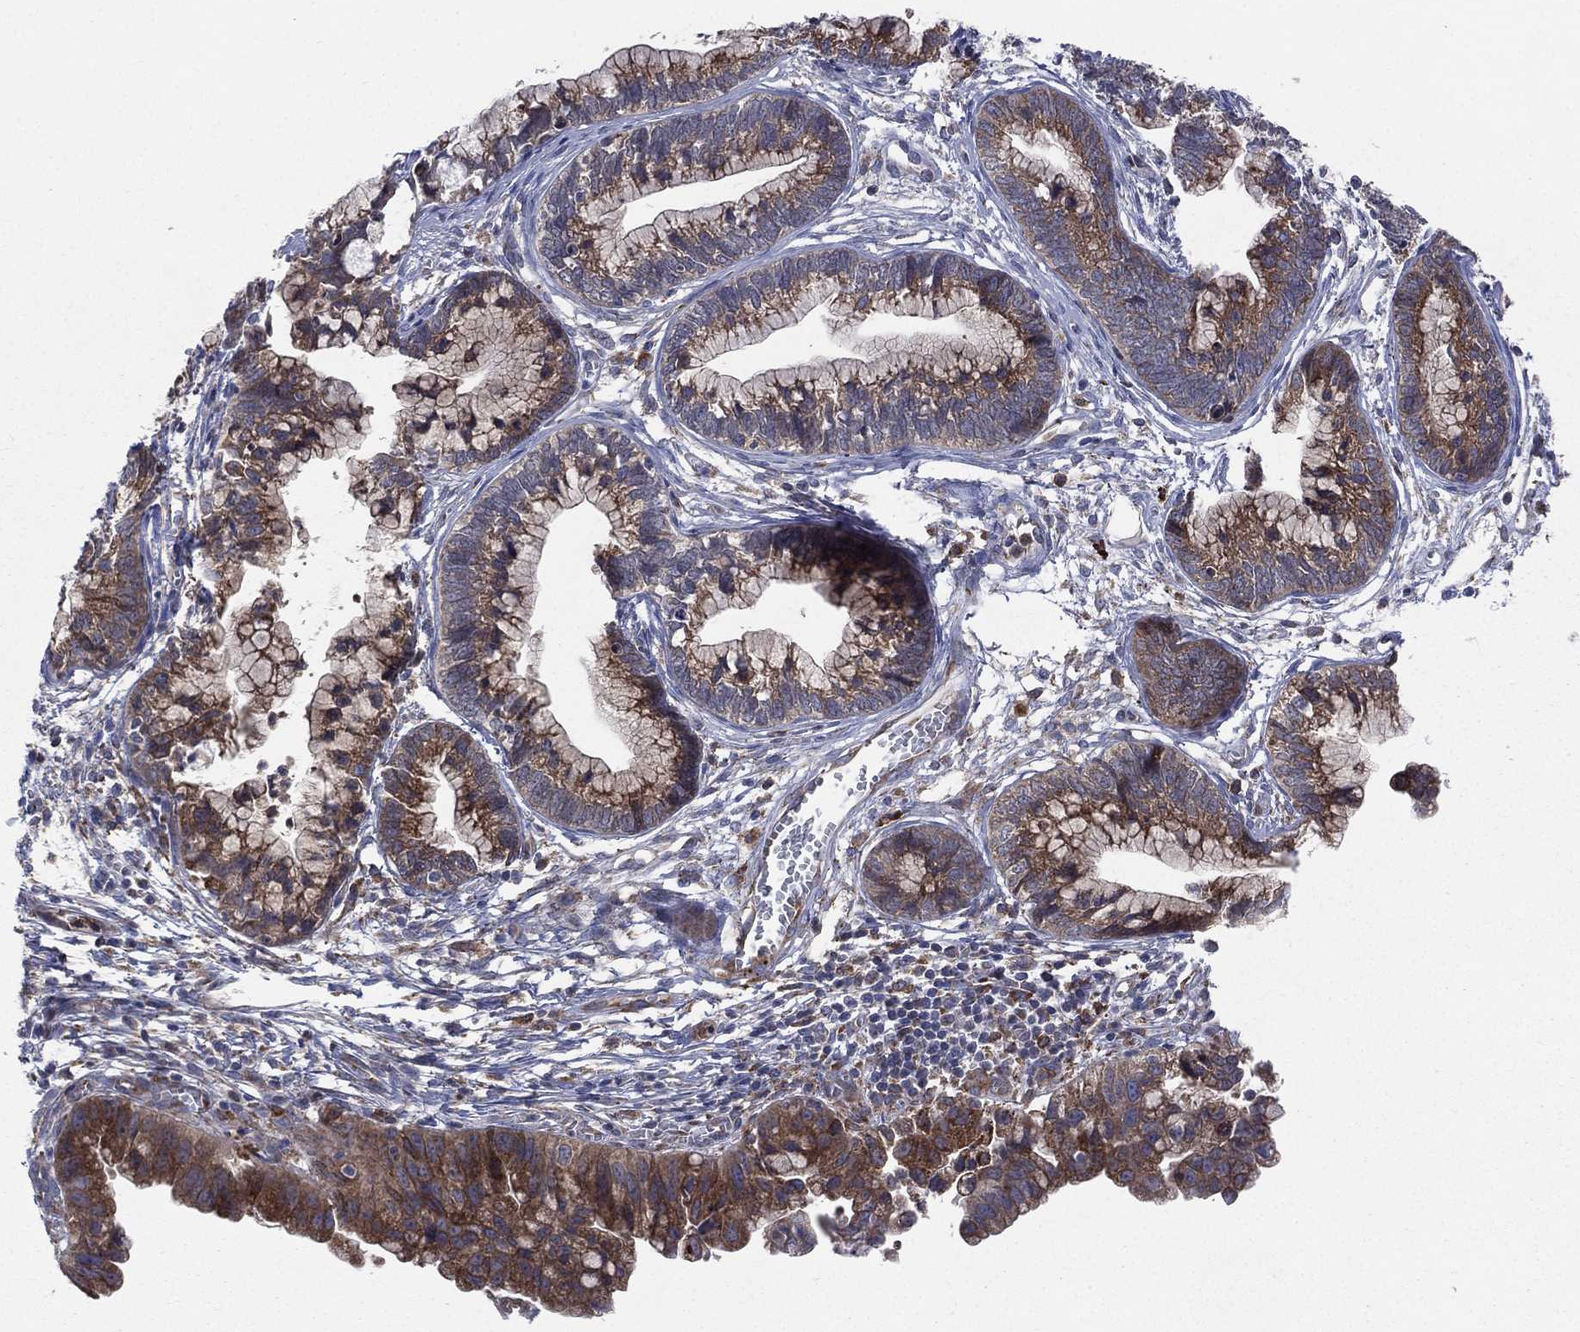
{"staining": {"intensity": "strong", "quantity": ">75%", "location": "cytoplasmic/membranous"}, "tissue": "cervical cancer", "cell_type": "Tumor cells", "image_type": "cancer", "snomed": [{"axis": "morphology", "description": "Adenocarcinoma, NOS"}, {"axis": "topography", "description": "Cervix"}], "caption": "Adenocarcinoma (cervical) stained with a protein marker exhibits strong staining in tumor cells.", "gene": "CCDC159", "patient": {"sex": "female", "age": 44}}